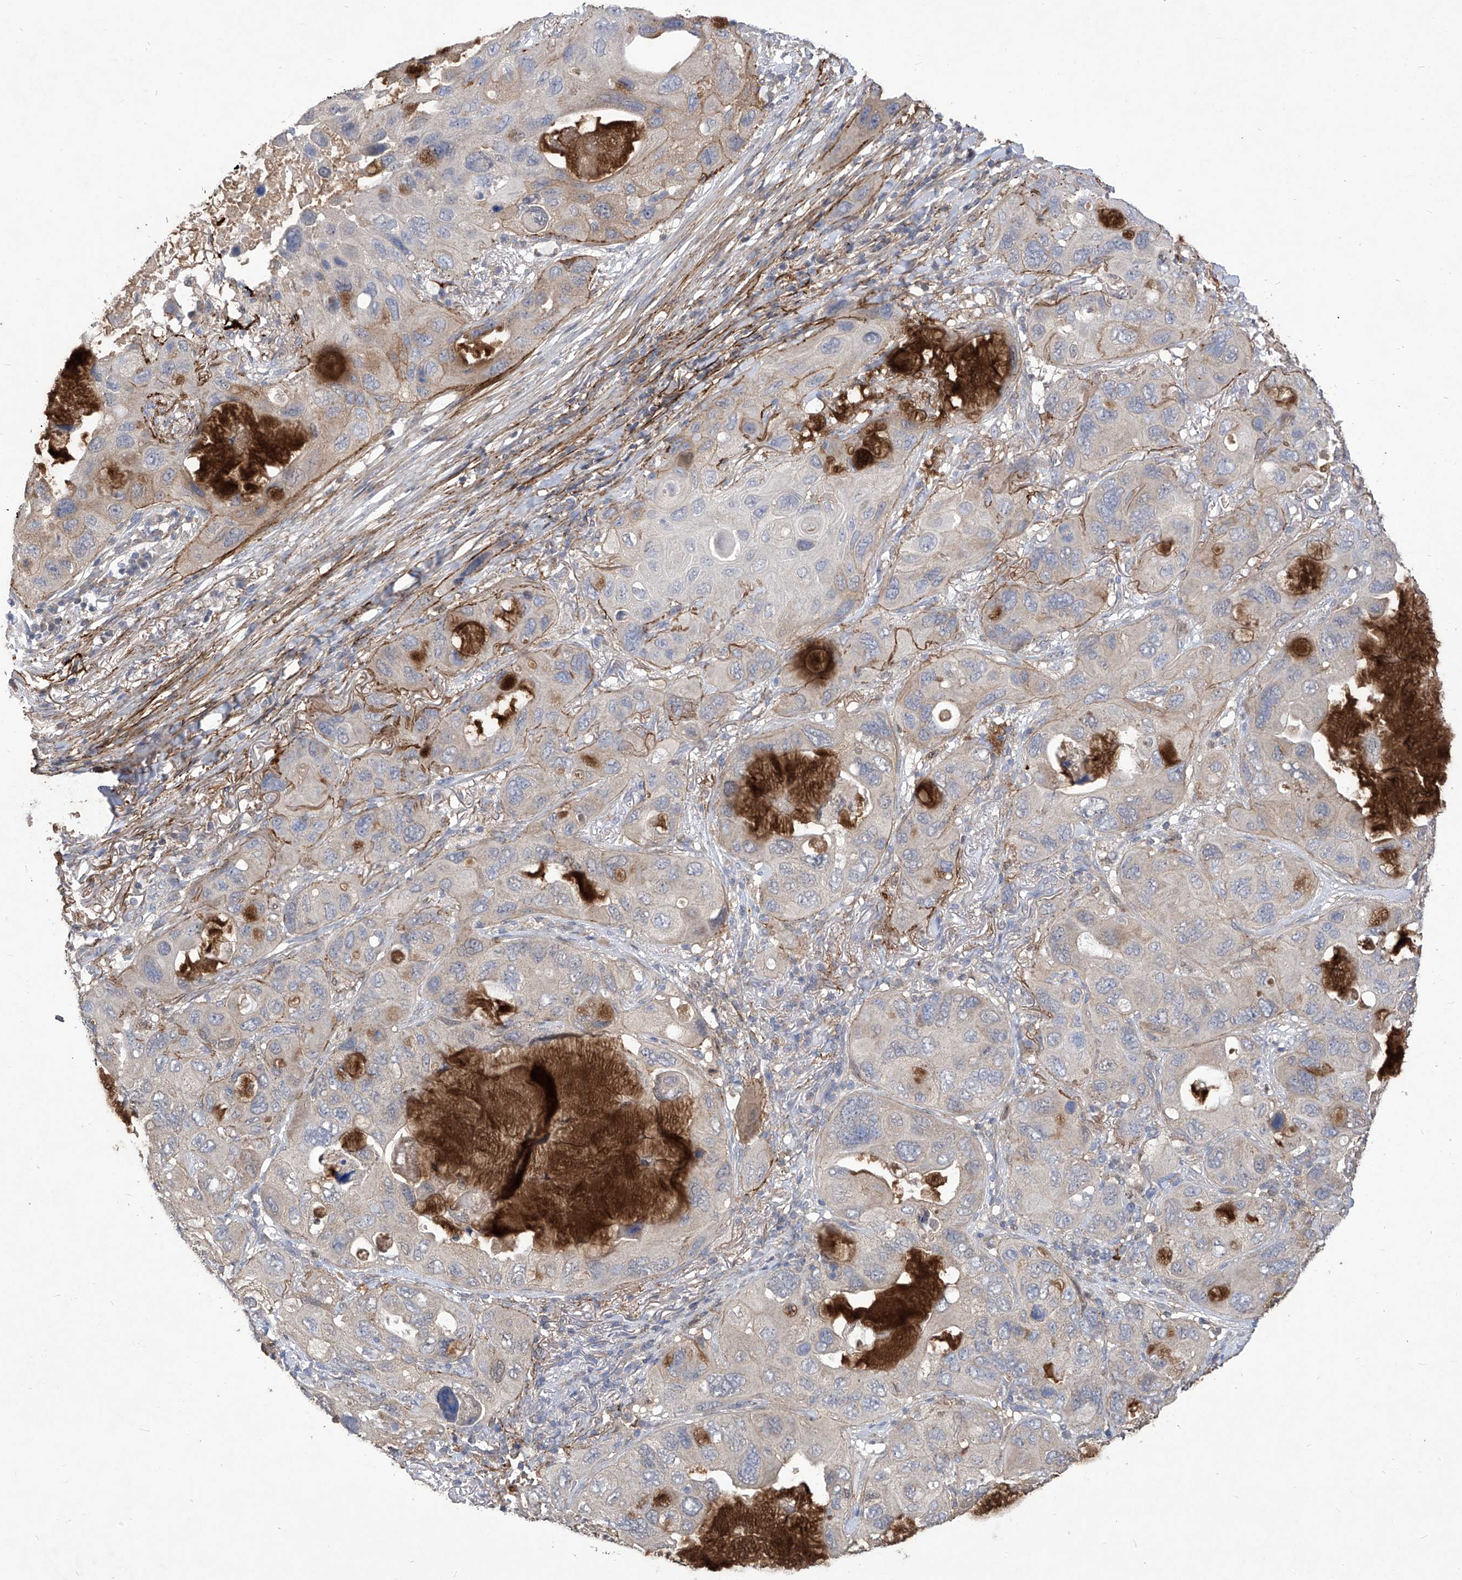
{"staining": {"intensity": "negative", "quantity": "none", "location": "none"}, "tissue": "lung cancer", "cell_type": "Tumor cells", "image_type": "cancer", "snomed": [{"axis": "morphology", "description": "Squamous cell carcinoma, NOS"}, {"axis": "topography", "description": "Lung"}], "caption": "Immunohistochemistry (IHC) photomicrograph of human lung cancer stained for a protein (brown), which reveals no positivity in tumor cells. (Stains: DAB (3,3'-diaminobenzidine) immunohistochemistry (IHC) with hematoxylin counter stain, Microscopy: brightfield microscopy at high magnification).", "gene": "TXNIP", "patient": {"sex": "female", "age": 73}}